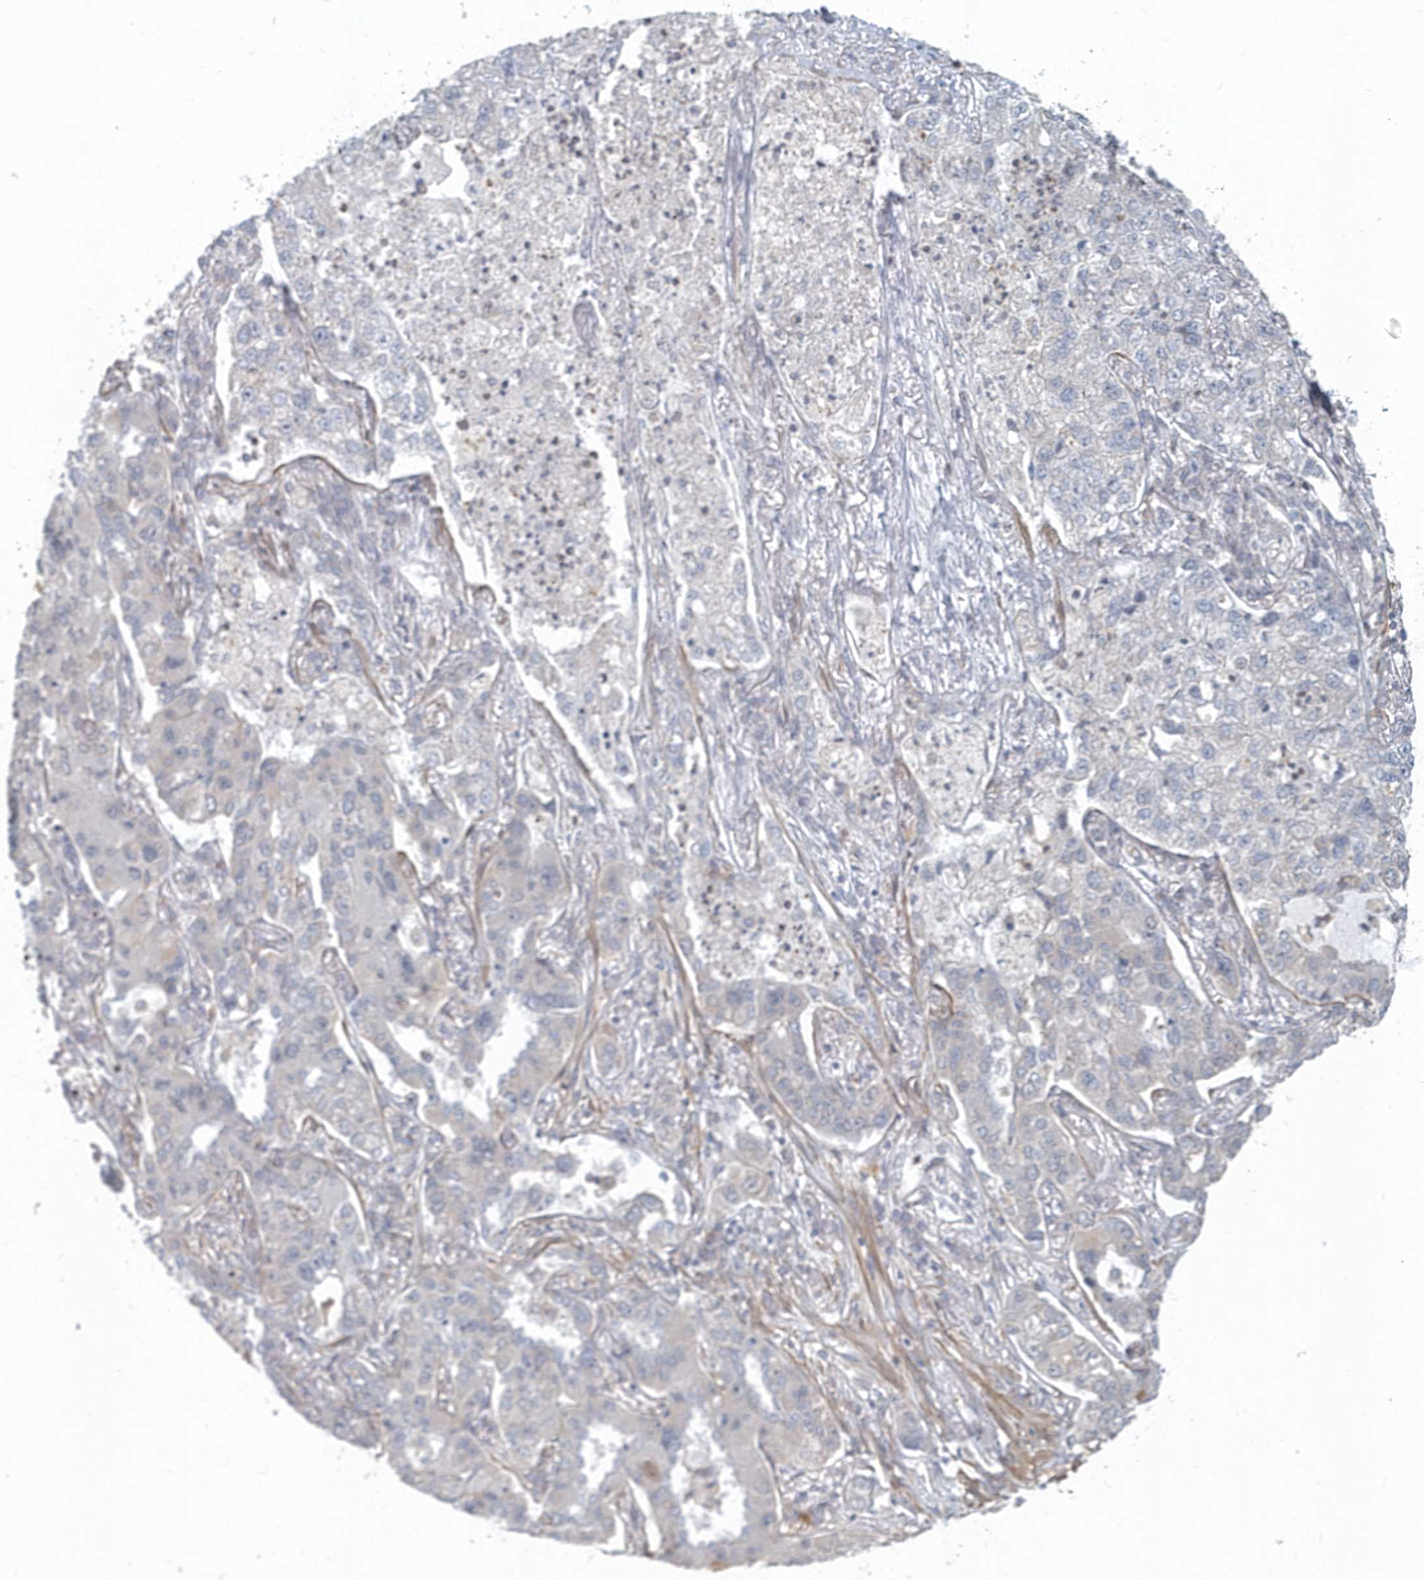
{"staining": {"intensity": "negative", "quantity": "none", "location": "none"}, "tissue": "lung cancer", "cell_type": "Tumor cells", "image_type": "cancer", "snomed": [{"axis": "morphology", "description": "Adenocarcinoma, NOS"}, {"axis": "topography", "description": "Lung"}], "caption": "DAB (3,3'-diaminobenzidine) immunohistochemical staining of human lung adenocarcinoma shows no significant expression in tumor cells.", "gene": "NAPB", "patient": {"sex": "male", "age": 49}}